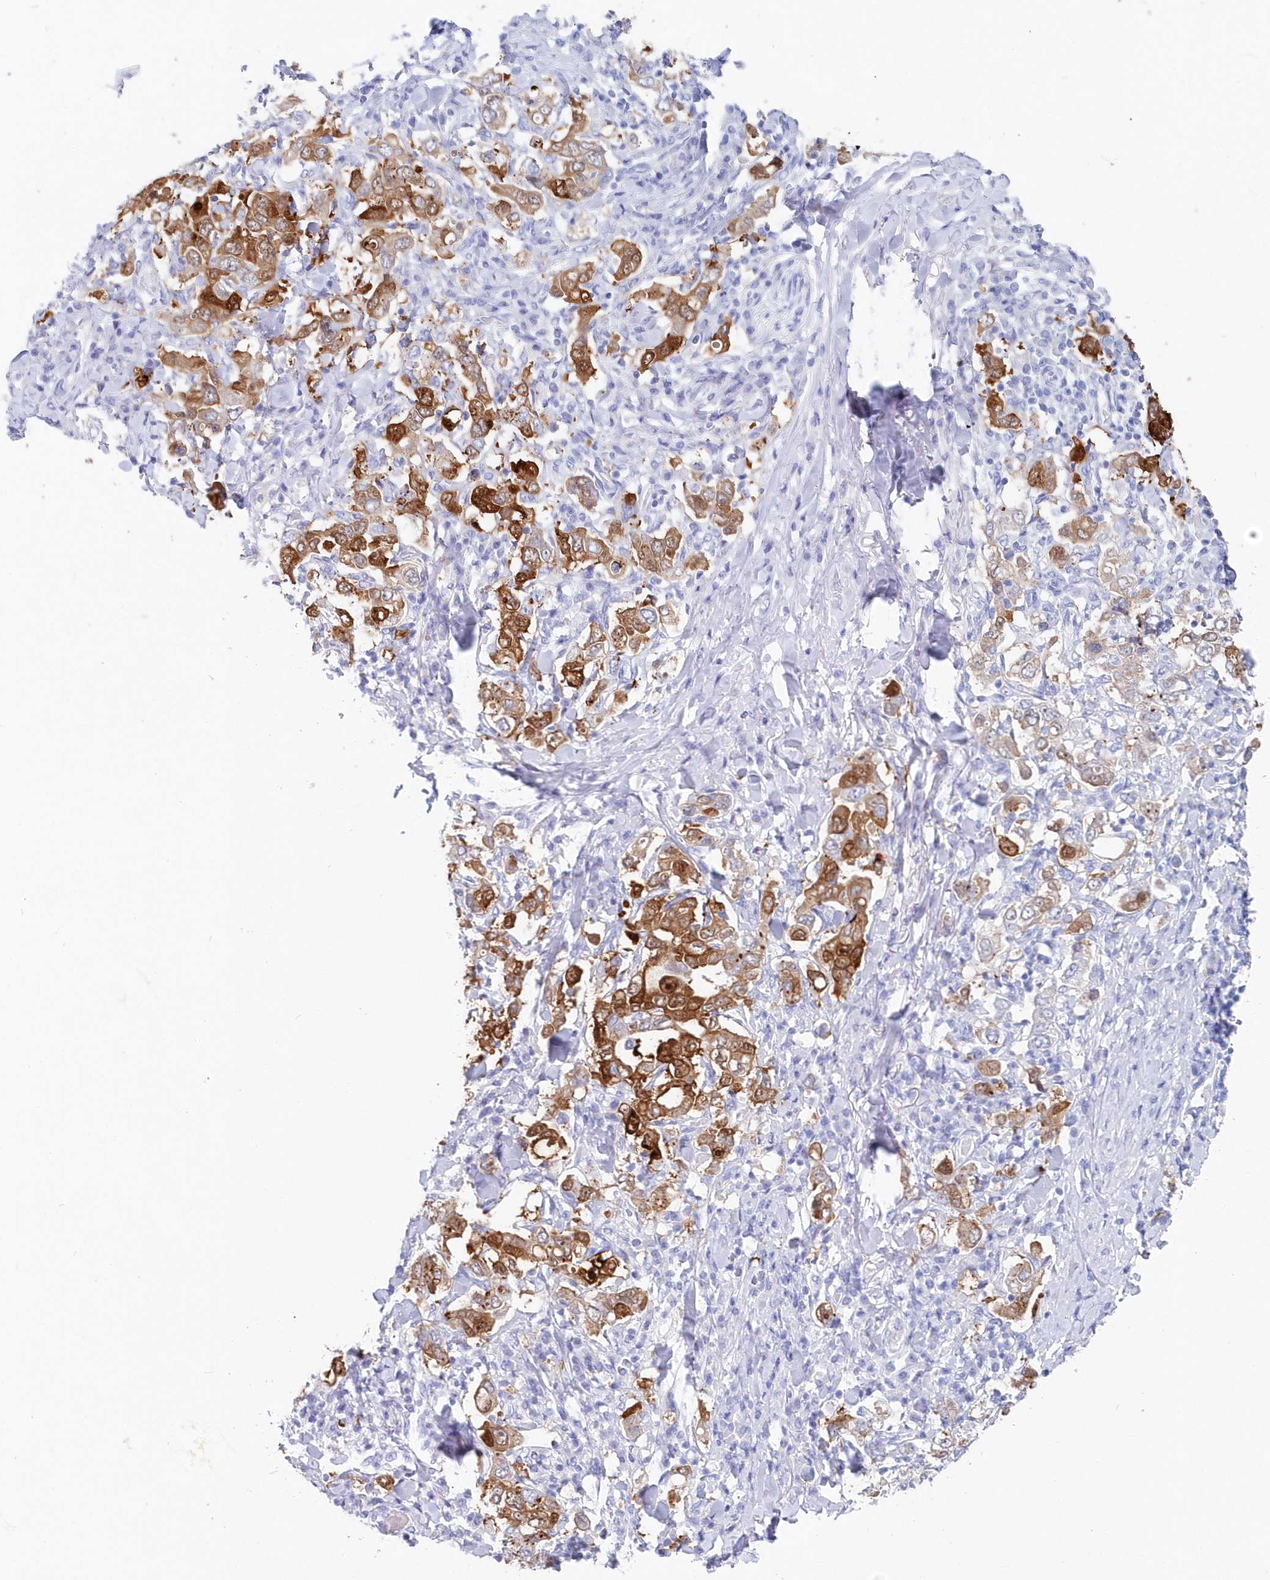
{"staining": {"intensity": "moderate", "quantity": ">75%", "location": "cytoplasmic/membranous"}, "tissue": "stomach cancer", "cell_type": "Tumor cells", "image_type": "cancer", "snomed": [{"axis": "morphology", "description": "Adenocarcinoma, NOS"}, {"axis": "topography", "description": "Stomach, upper"}], "caption": "This histopathology image reveals immunohistochemistry staining of human stomach adenocarcinoma, with medium moderate cytoplasmic/membranous expression in approximately >75% of tumor cells.", "gene": "CSNK1G2", "patient": {"sex": "male", "age": 62}}